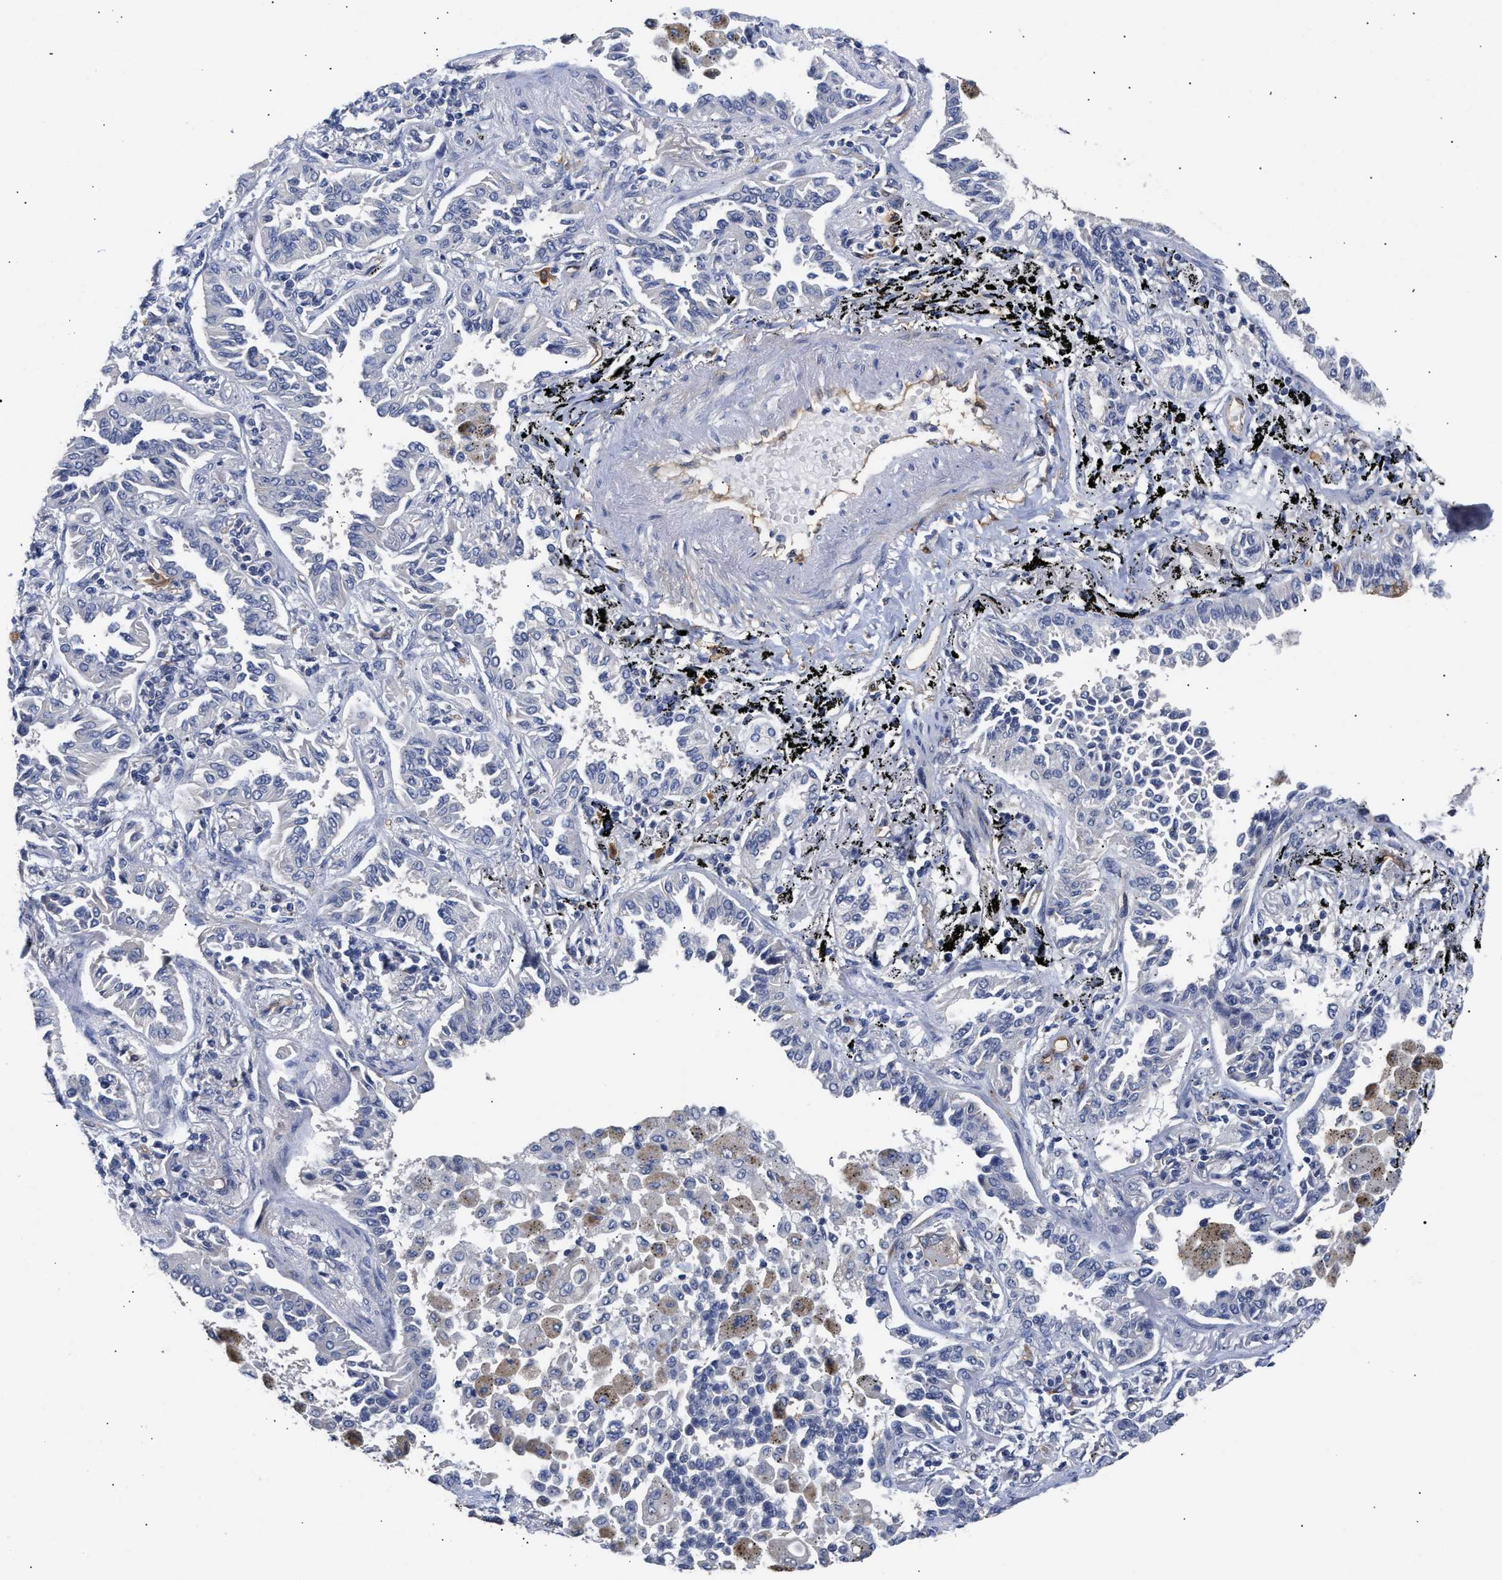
{"staining": {"intensity": "negative", "quantity": "none", "location": "none"}, "tissue": "lung cancer", "cell_type": "Tumor cells", "image_type": "cancer", "snomed": [{"axis": "morphology", "description": "Normal tissue, NOS"}, {"axis": "morphology", "description": "Adenocarcinoma, NOS"}, {"axis": "topography", "description": "Lung"}], "caption": "The histopathology image displays no significant positivity in tumor cells of lung cancer (adenocarcinoma).", "gene": "AHNAK2", "patient": {"sex": "male", "age": 59}}